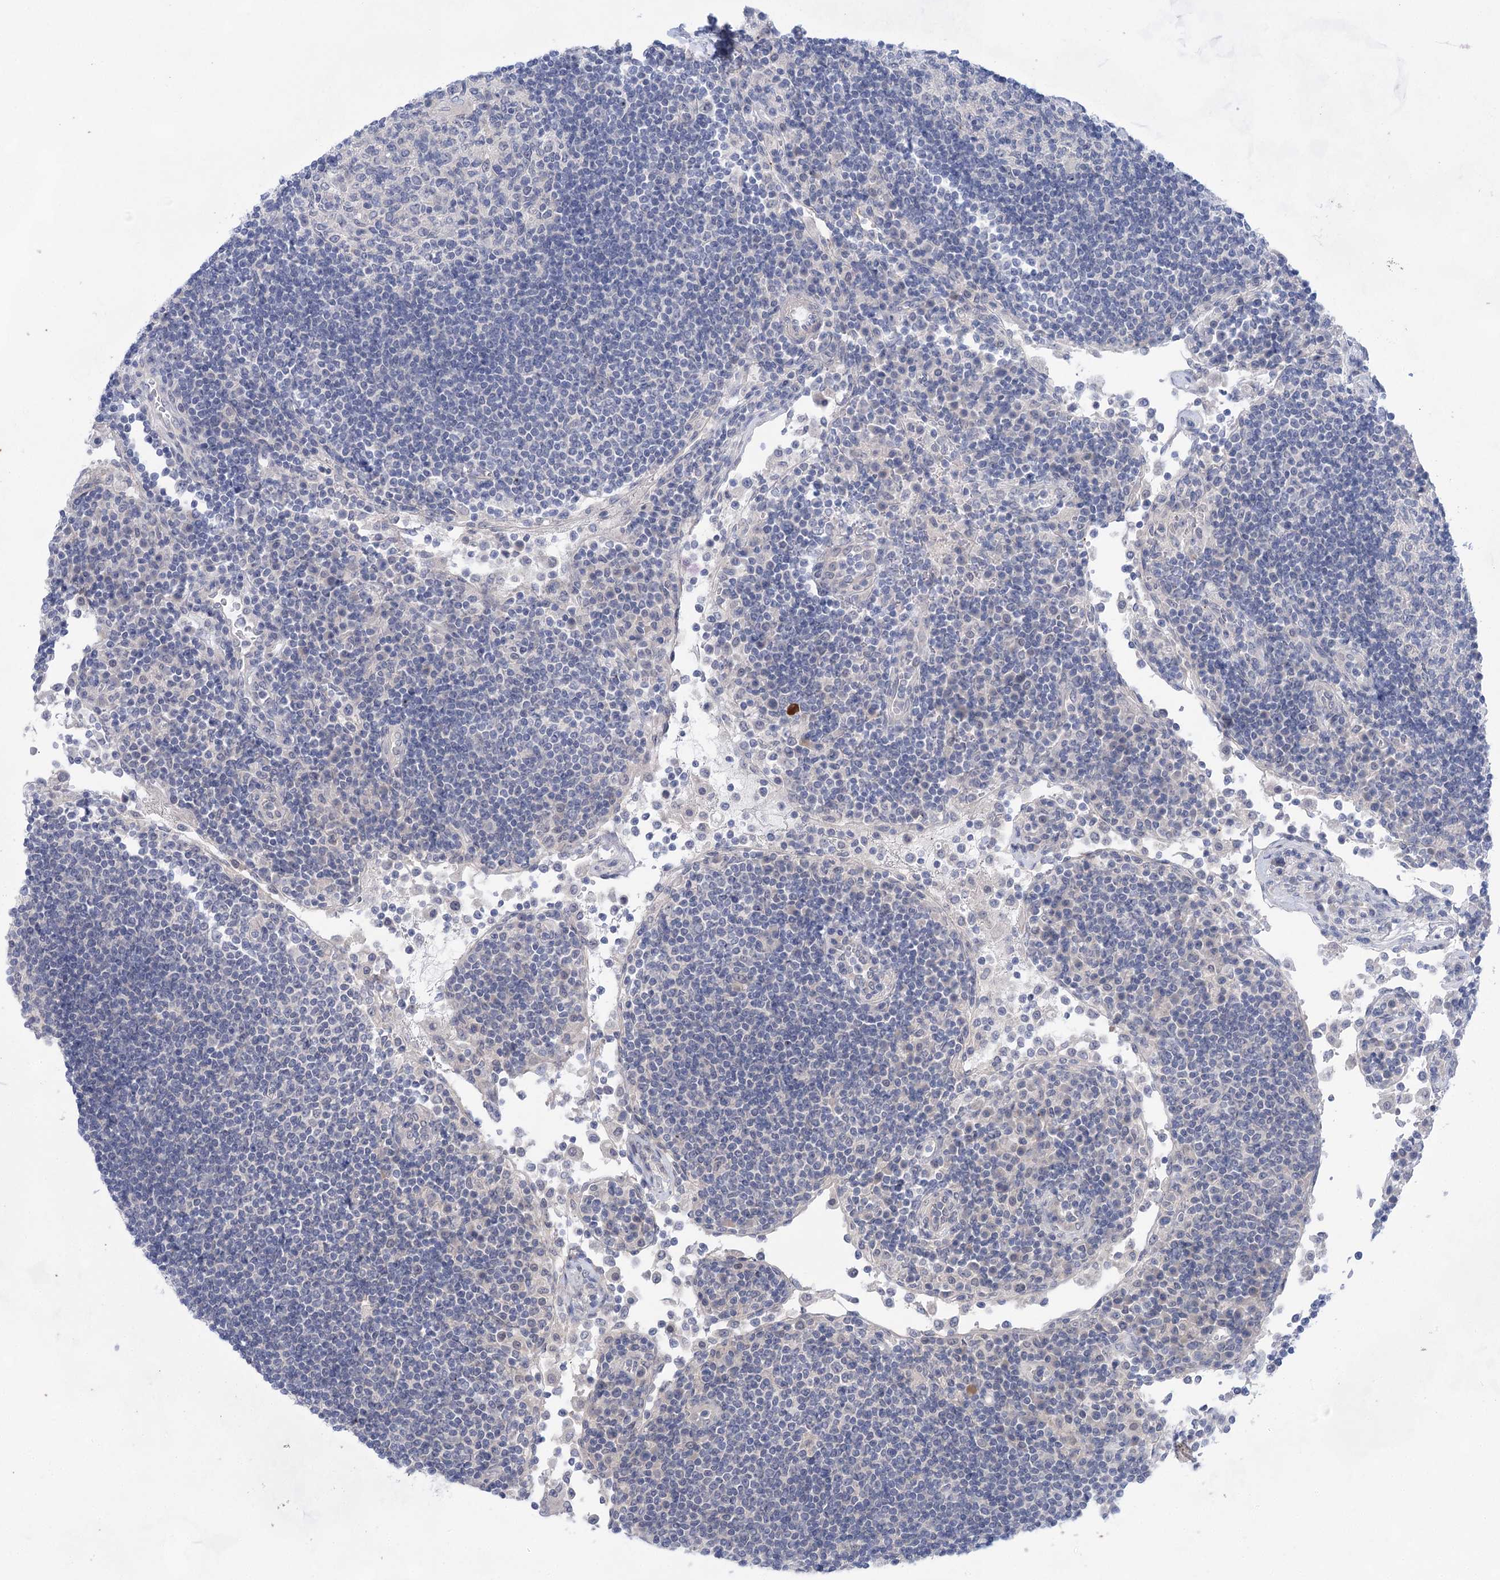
{"staining": {"intensity": "negative", "quantity": "none", "location": "none"}, "tissue": "lymph node", "cell_type": "Germinal center cells", "image_type": "normal", "snomed": [{"axis": "morphology", "description": "Normal tissue, NOS"}, {"axis": "topography", "description": "Lymph node"}], "caption": "Micrograph shows no protein staining in germinal center cells of benign lymph node.", "gene": "LALBA", "patient": {"sex": "female", "age": 53}}